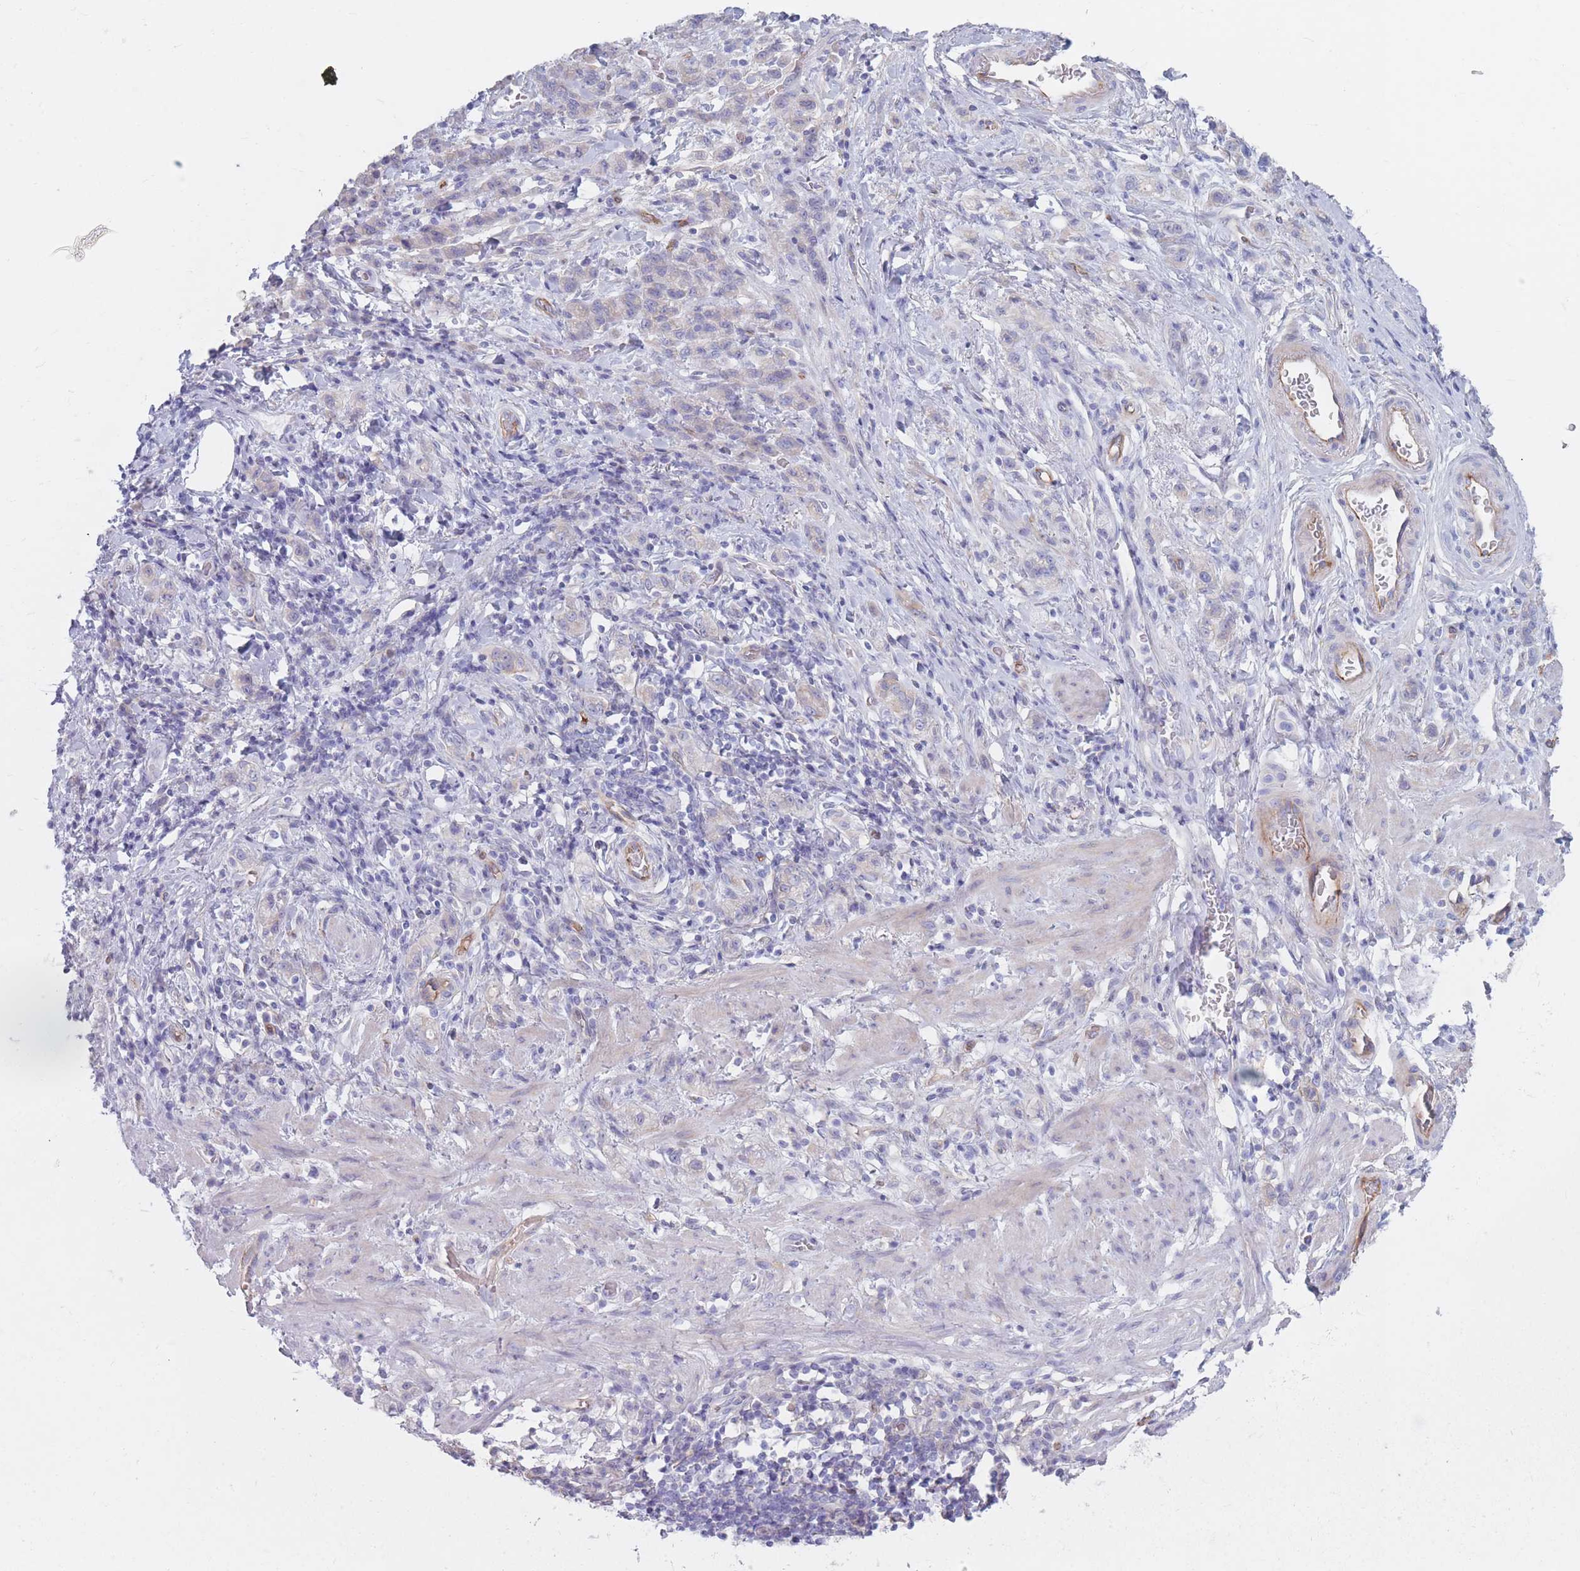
{"staining": {"intensity": "negative", "quantity": "none", "location": "none"}, "tissue": "stomach cancer", "cell_type": "Tumor cells", "image_type": "cancer", "snomed": [{"axis": "morphology", "description": "Adenocarcinoma, NOS"}, {"axis": "topography", "description": "Stomach"}], "caption": "Tumor cells are negative for protein expression in human stomach adenocarcinoma.", "gene": "PLPP1", "patient": {"sex": "male", "age": 77}}